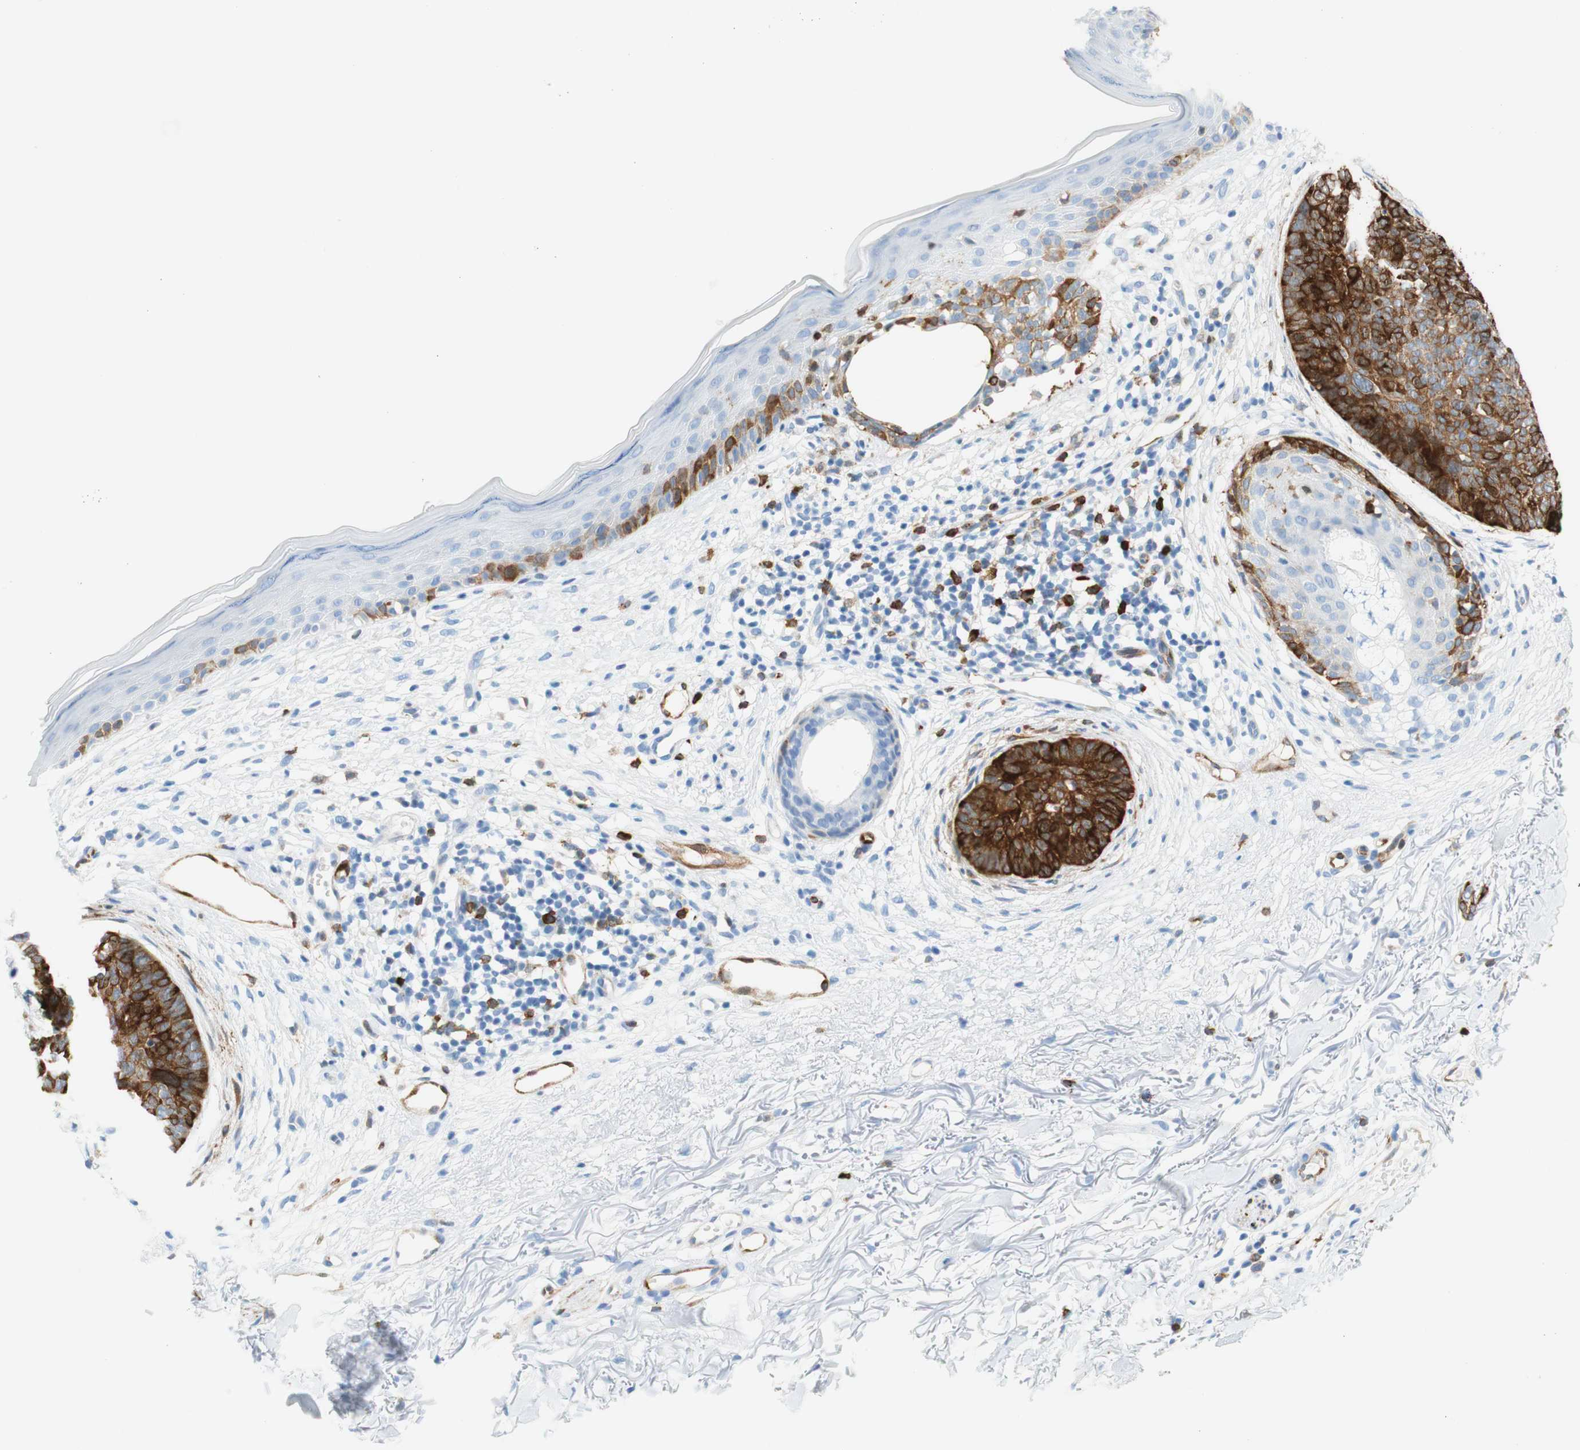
{"staining": {"intensity": "strong", "quantity": "25%-75%", "location": "cytoplasmic/membranous"}, "tissue": "skin cancer", "cell_type": "Tumor cells", "image_type": "cancer", "snomed": [{"axis": "morphology", "description": "Basal cell carcinoma"}, {"axis": "topography", "description": "Skin"}], "caption": "Approximately 25%-75% of tumor cells in human skin basal cell carcinoma display strong cytoplasmic/membranous protein staining as visualized by brown immunohistochemical staining.", "gene": "STMN1", "patient": {"sex": "female", "age": 70}}